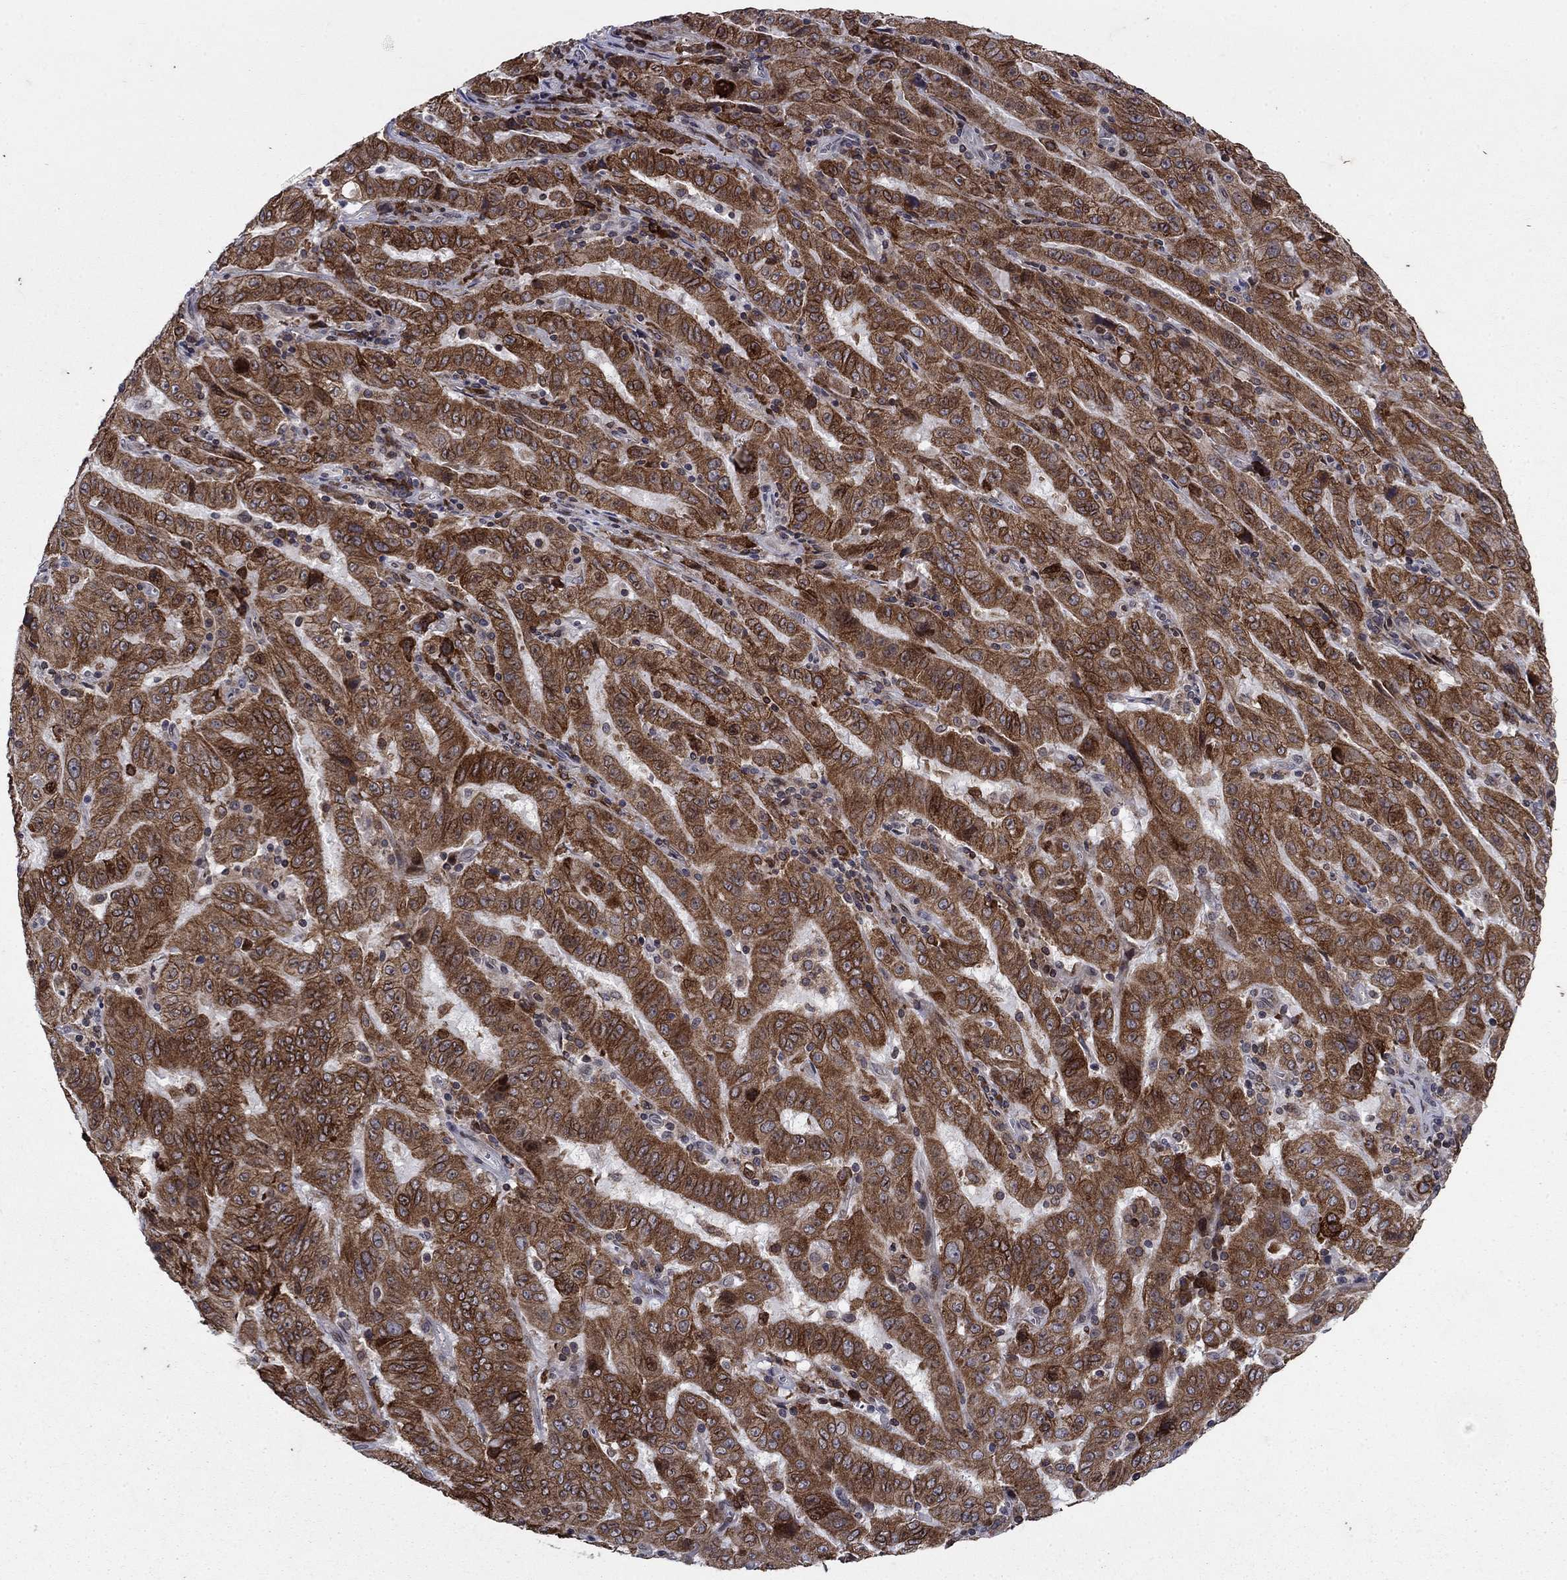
{"staining": {"intensity": "strong", "quantity": ">75%", "location": "cytoplasmic/membranous"}, "tissue": "pancreatic cancer", "cell_type": "Tumor cells", "image_type": "cancer", "snomed": [{"axis": "morphology", "description": "Adenocarcinoma, NOS"}, {"axis": "topography", "description": "Pancreas"}], "caption": "Immunohistochemical staining of pancreatic cancer shows high levels of strong cytoplasmic/membranous protein expression in about >75% of tumor cells. Using DAB (3,3'-diaminobenzidine) (brown) and hematoxylin (blue) stains, captured at high magnification using brightfield microscopy.", "gene": "DHRS7", "patient": {"sex": "male", "age": 63}}